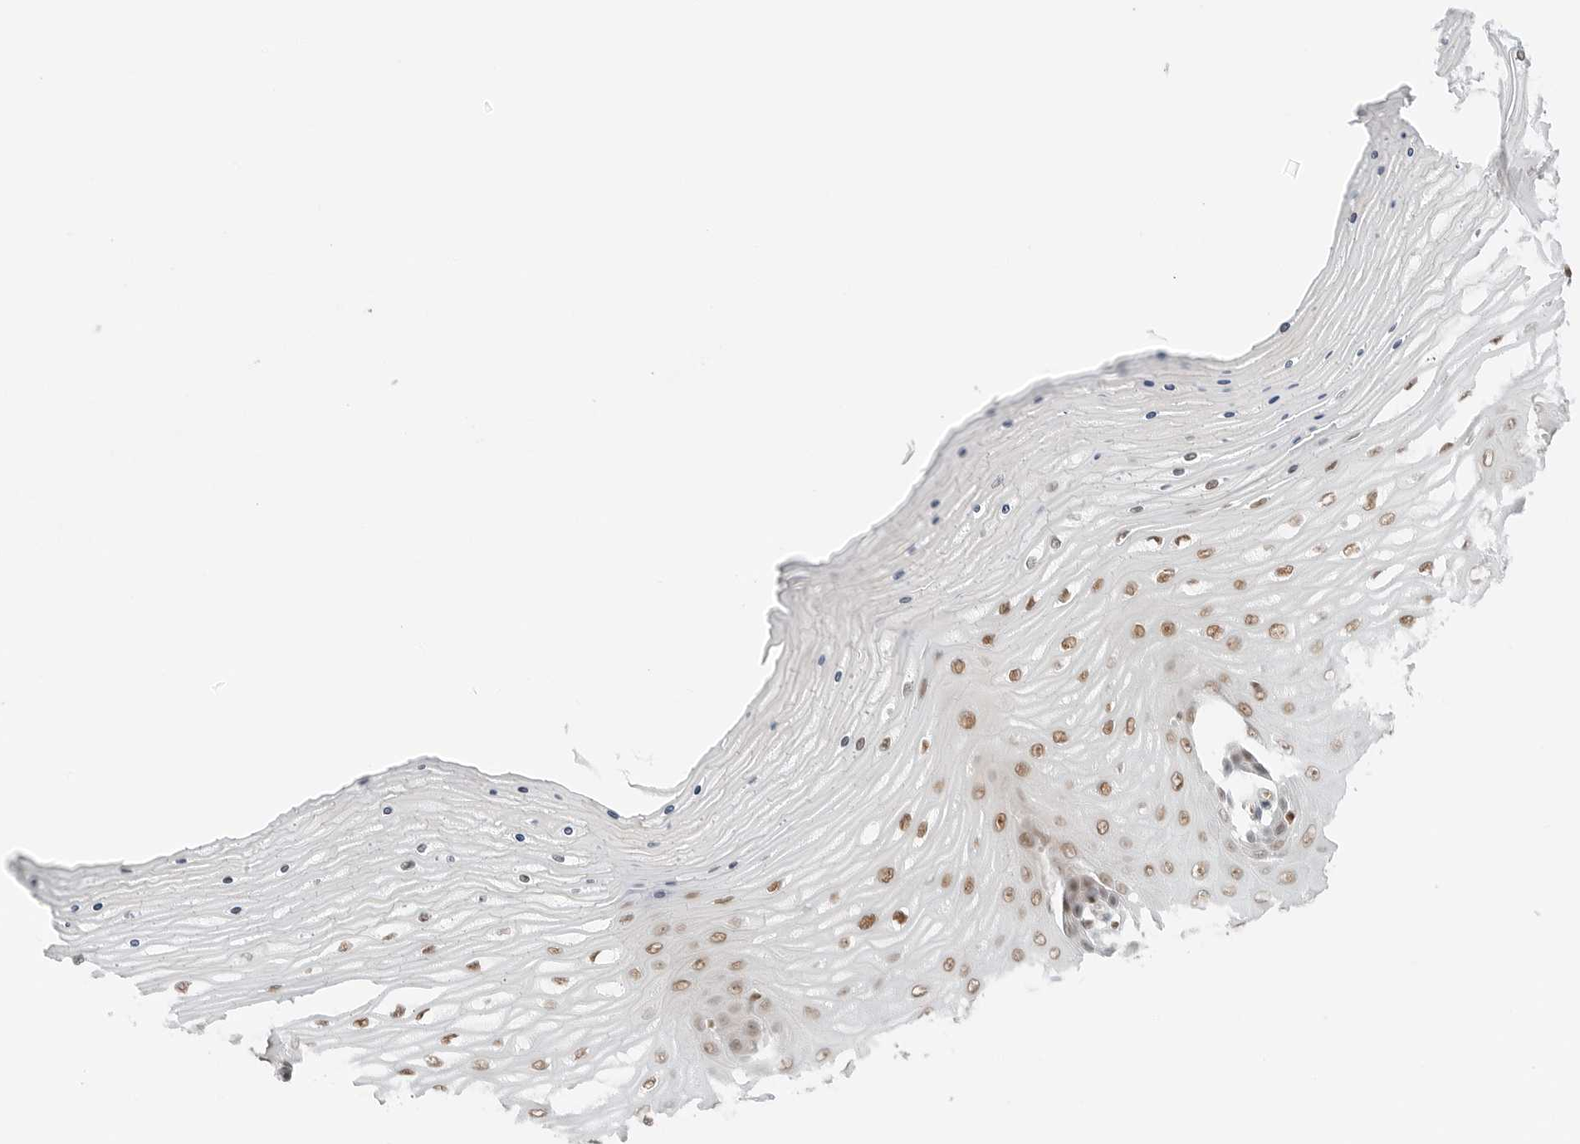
{"staining": {"intensity": "strong", "quantity": ">75%", "location": "nuclear"}, "tissue": "cervix", "cell_type": "Glandular cells", "image_type": "normal", "snomed": [{"axis": "morphology", "description": "Normal tissue, NOS"}, {"axis": "topography", "description": "Cervix"}], "caption": "An image of cervix stained for a protein reveals strong nuclear brown staining in glandular cells. (Stains: DAB in brown, nuclei in blue, Microscopy: brightfield microscopy at high magnification).", "gene": "CRTC2", "patient": {"sex": "female", "age": 55}}